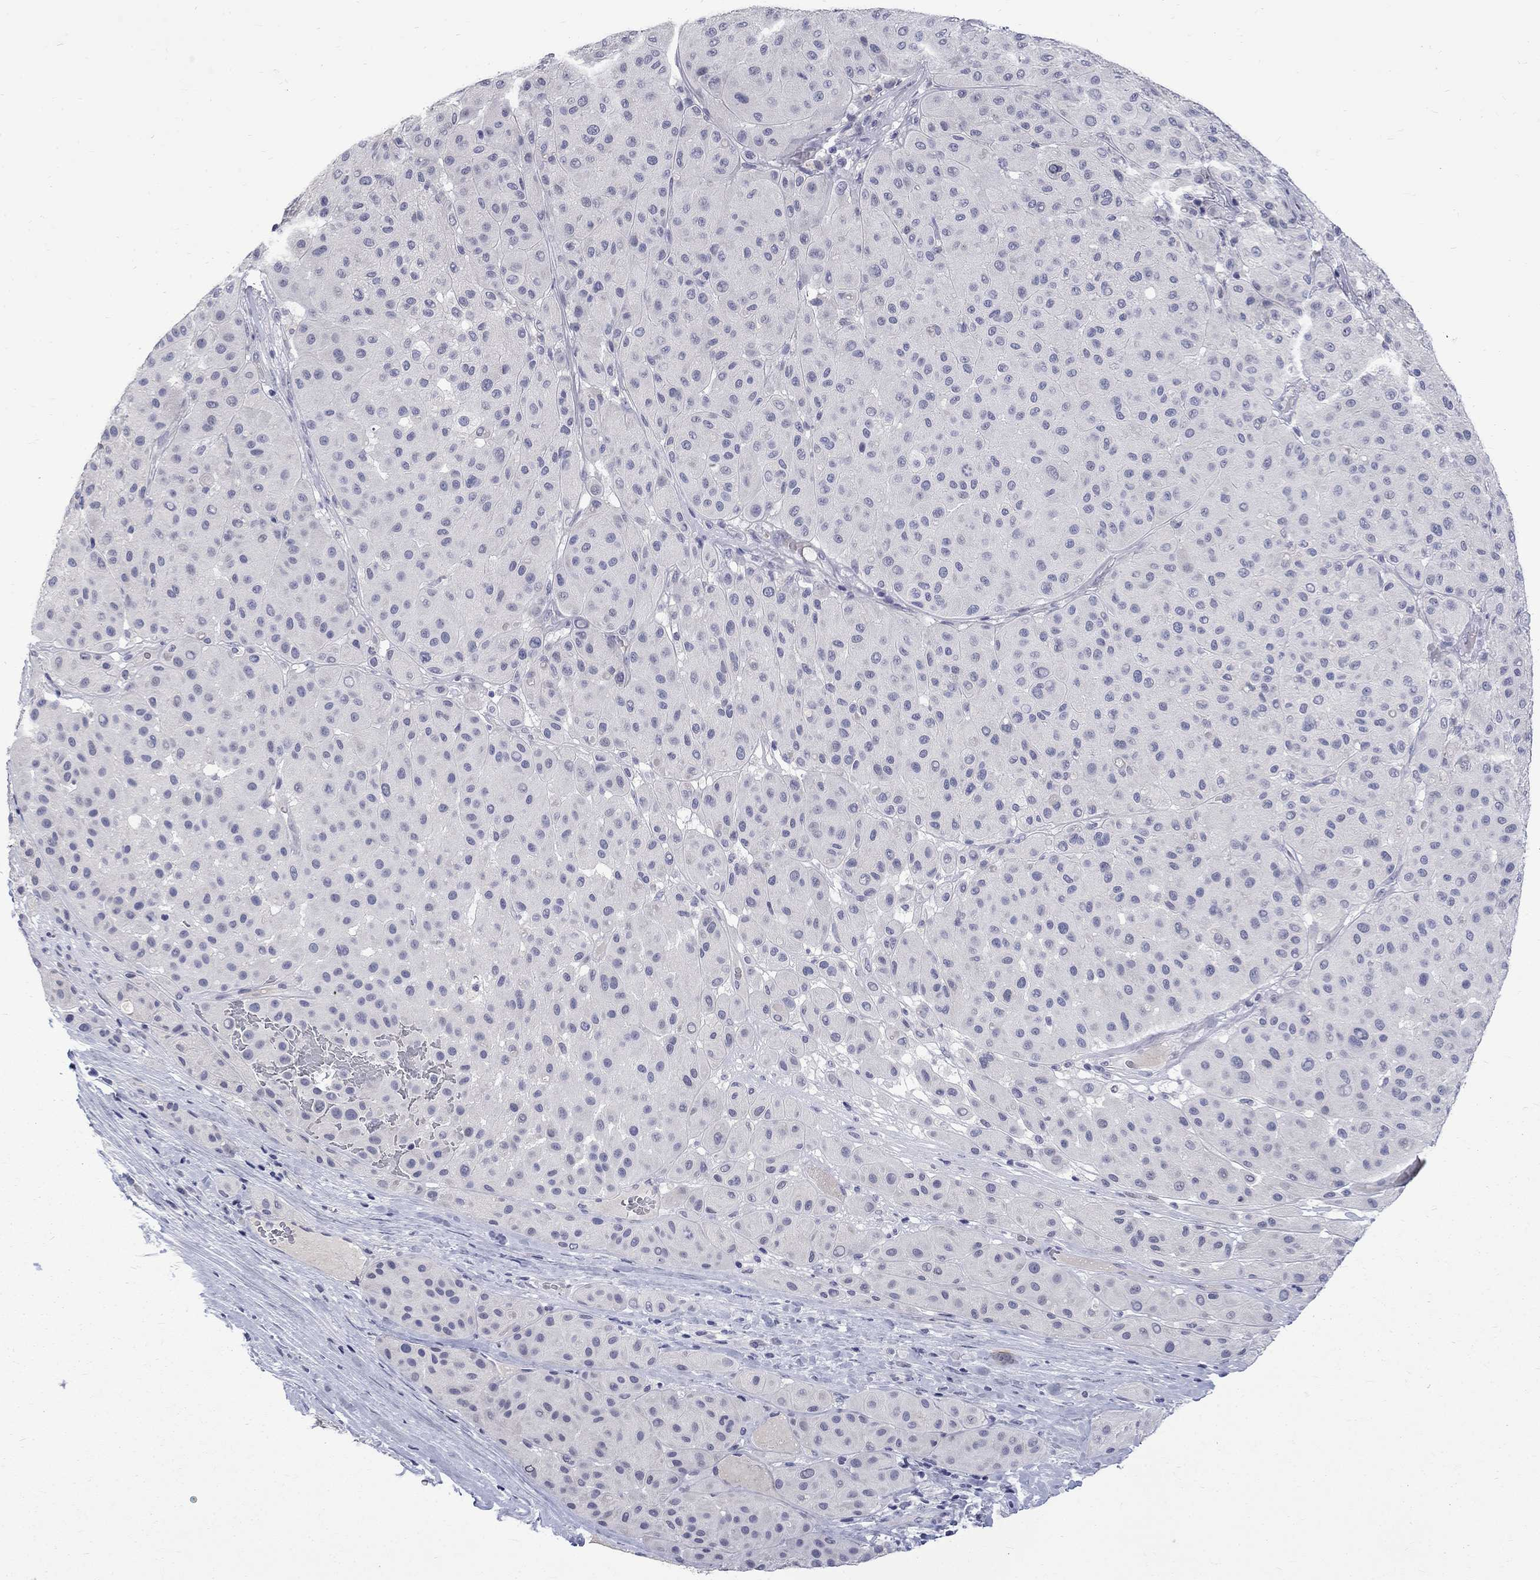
{"staining": {"intensity": "negative", "quantity": "none", "location": "none"}, "tissue": "melanoma", "cell_type": "Tumor cells", "image_type": "cancer", "snomed": [{"axis": "morphology", "description": "Malignant melanoma, Metastatic site"}, {"axis": "topography", "description": "Smooth muscle"}], "caption": "This is a photomicrograph of immunohistochemistry staining of malignant melanoma (metastatic site), which shows no positivity in tumor cells.", "gene": "CTNND2", "patient": {"sex": "male", "age": 41}}